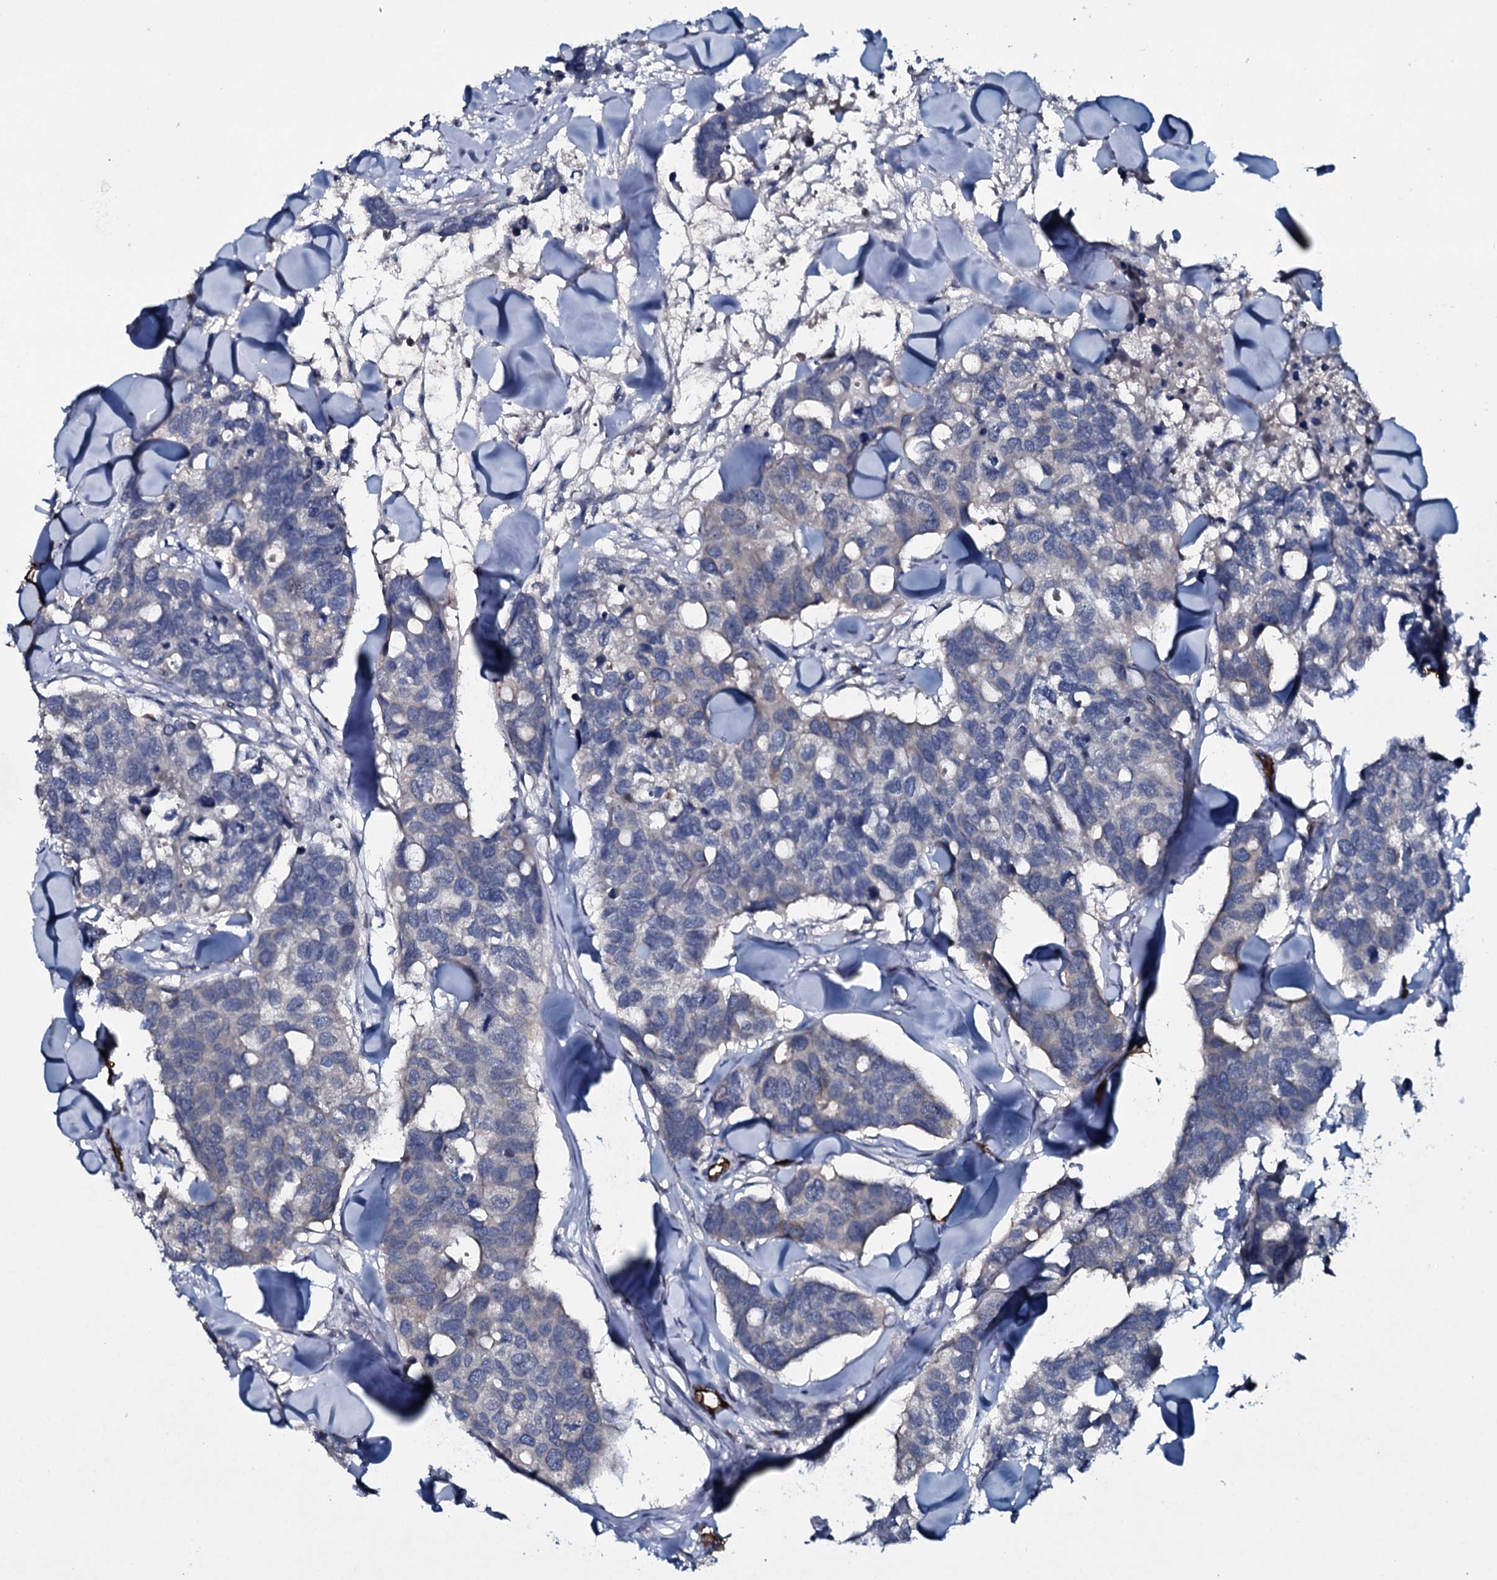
{"staining": {"intensity": "negative", "quantity": "none", "location": "none"}, "tissue": "breast cancer", "cell_type": "Tumor cells", "image_type": "cancer", "snomed": [{"axis": "morphology", "description": "Duct carcinoma"}, {"axis": "topography", "description": "Breast"}], "caption": "Human breast cancer stained for a protein using IHC exhibits no staining in tumor cells.", "gene": "CLEC14A", "patient": {"sex": "female", "age": 83}}